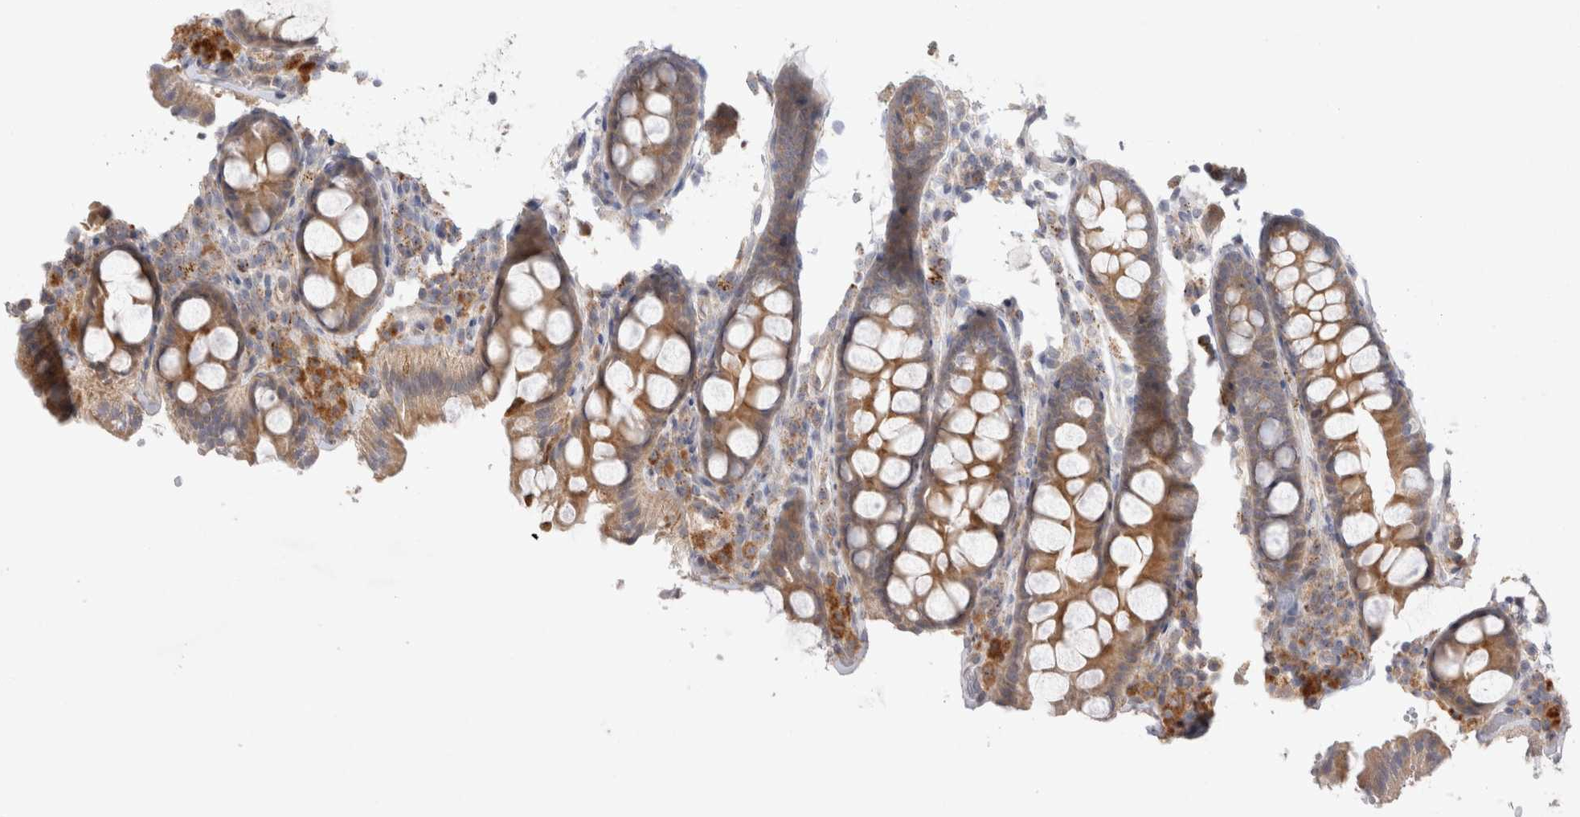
{"staining": {"intensity": "weak", "quantity": ">75%", "location": "cytoplasmic/membranous"}, "tissue": "colon", "cell_type": "Endothelial cells", "image_type": "normal", "snomed": [{"axis": "morphology", "description": "Normal tissue, NOS"}, {"axis": "topography", "description": "Colon"}, {"axis": "topography", "description": "Peripheral nerve tissue"}], "caption": "Immunohistochemical staining of normal human colon displays low levels of weak cytoplasmic/membranous positivity in approximately >75% of endothelial cells. The staining was performed using DAB (3,3'-diaminobenzidine) to visualize the protein expression in brown, while the nuclei were stained in blue with hematoxylin (Magnification: 20x).", "gene": "NPC1", "patient": {"sex": "female", "age": 61}}